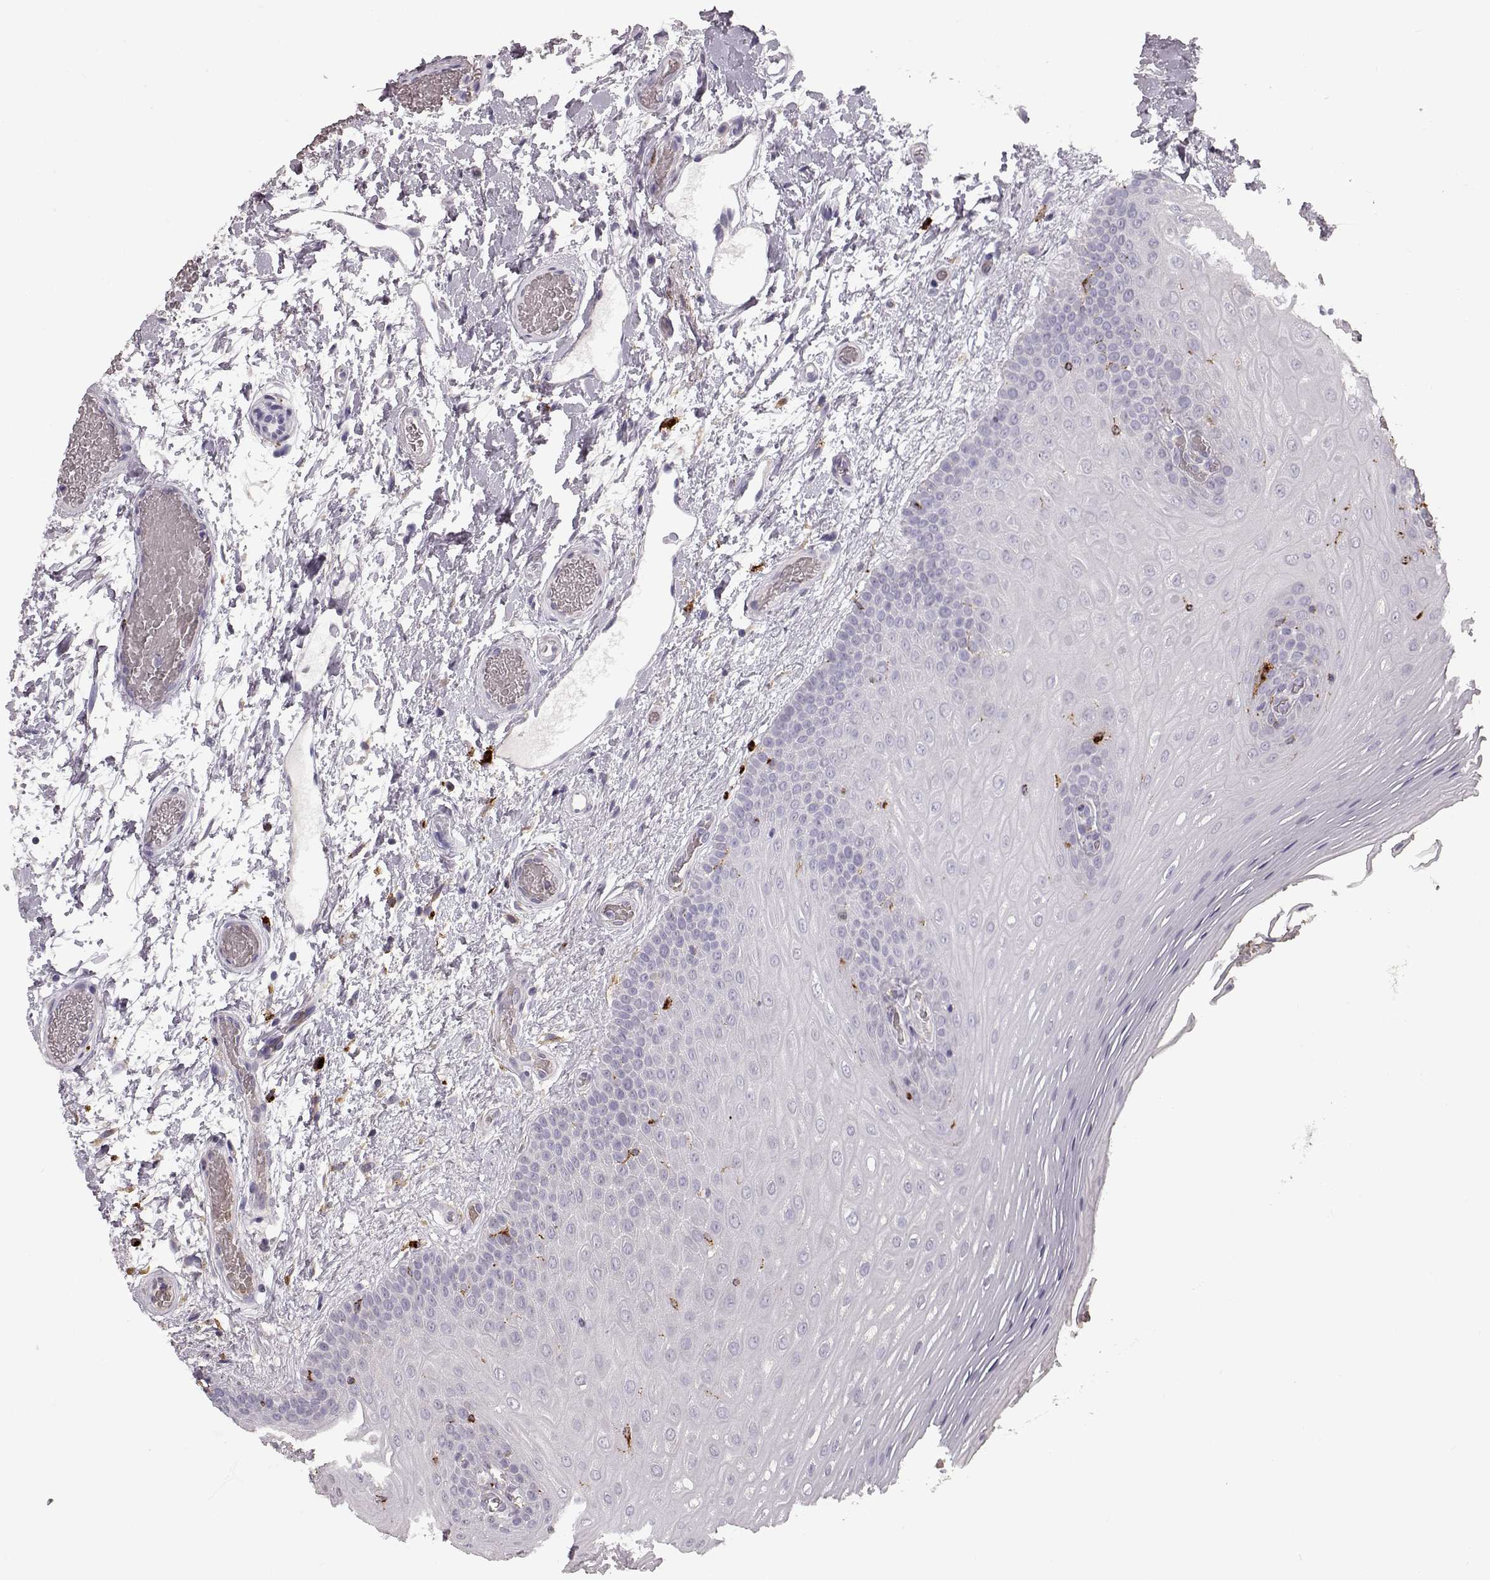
{"staining": {"intensity": "negative", "quantity": "none", "location": "none"}, "tissue": "oral mucosa", "cell_type": "Squamous epithelial cells", "image_type": "normal", "snomed": [{"axis": "morphology", "description": "Normal tissue, NOS"}, {"axis": "morphology", "description": "Squamous cell carcinoma, NOS"}, {"axis": "topography", "description": "Oral tissue"}, {"axis": "topography", "description": "Head-Neck"}], "caption": "Immunohistochemistry histopathology image of benign oral mucosa: human oral mucosa stained with DAB reveals no significant protein positivity in squamous epithelial cells.", "gene": "CCNF", "patient": {"sex": "male", "age": 78}}